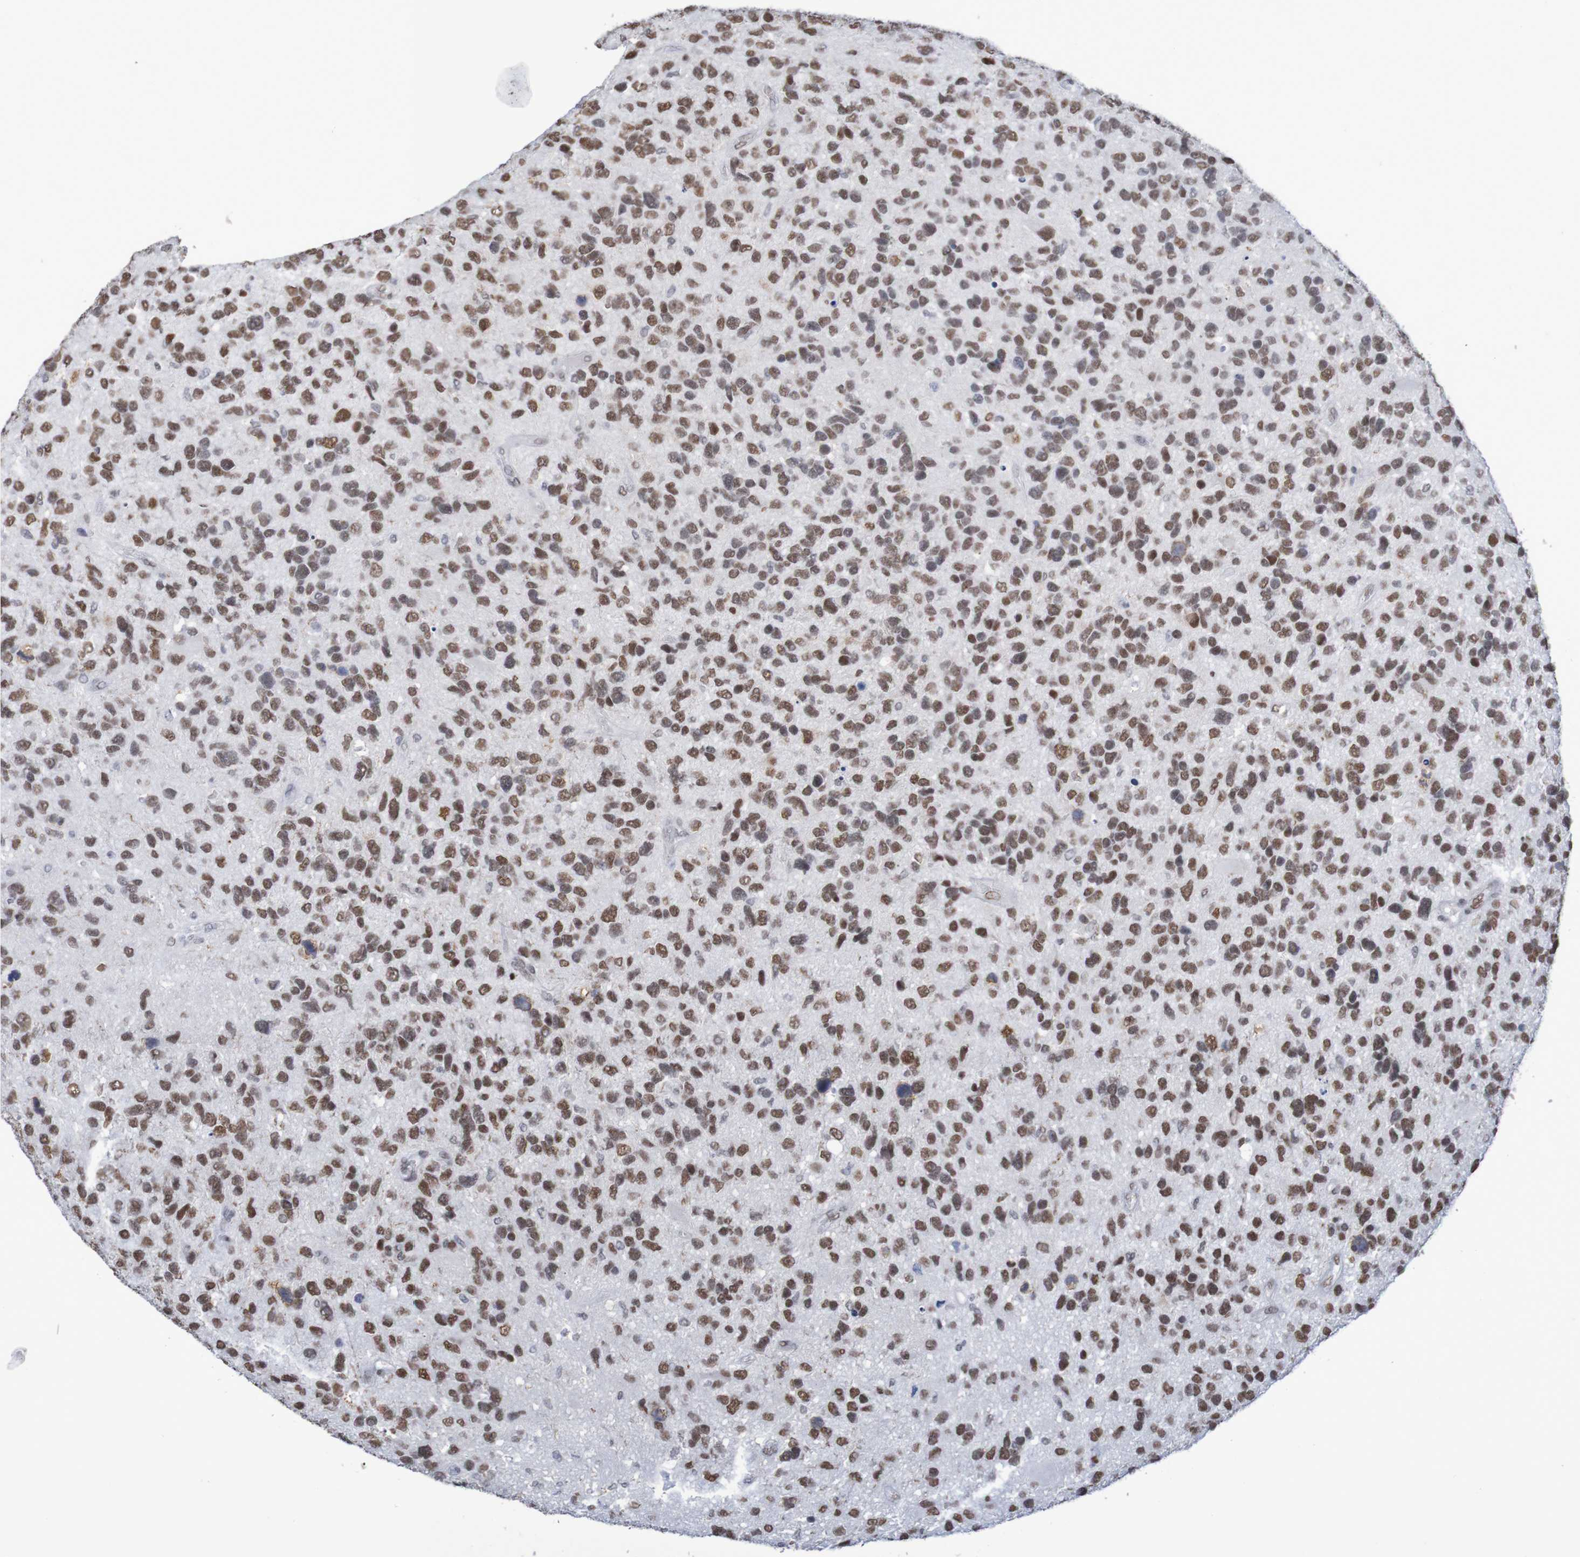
{"staining": {"intensity": "strong", "quantity": ">75%", "location": "nuclear"}, "tissue": "glioma", "cell_type": "Tumor cells", "image_type": "cancer", "snomed": [{"axis": "morphology", "description": "Glioma, malignant, High grade"}, {"axis": "topography", "description": "Brain"}], "caption": "Immunohistochemical staining of human malignant glioma (high-grade) displays strong nuclear protein positivity in about >75% of tumor cells. Nuclei are stained in blue.", "gene": "MRTFB", "patient": {"sex": "female", "age": 58}}